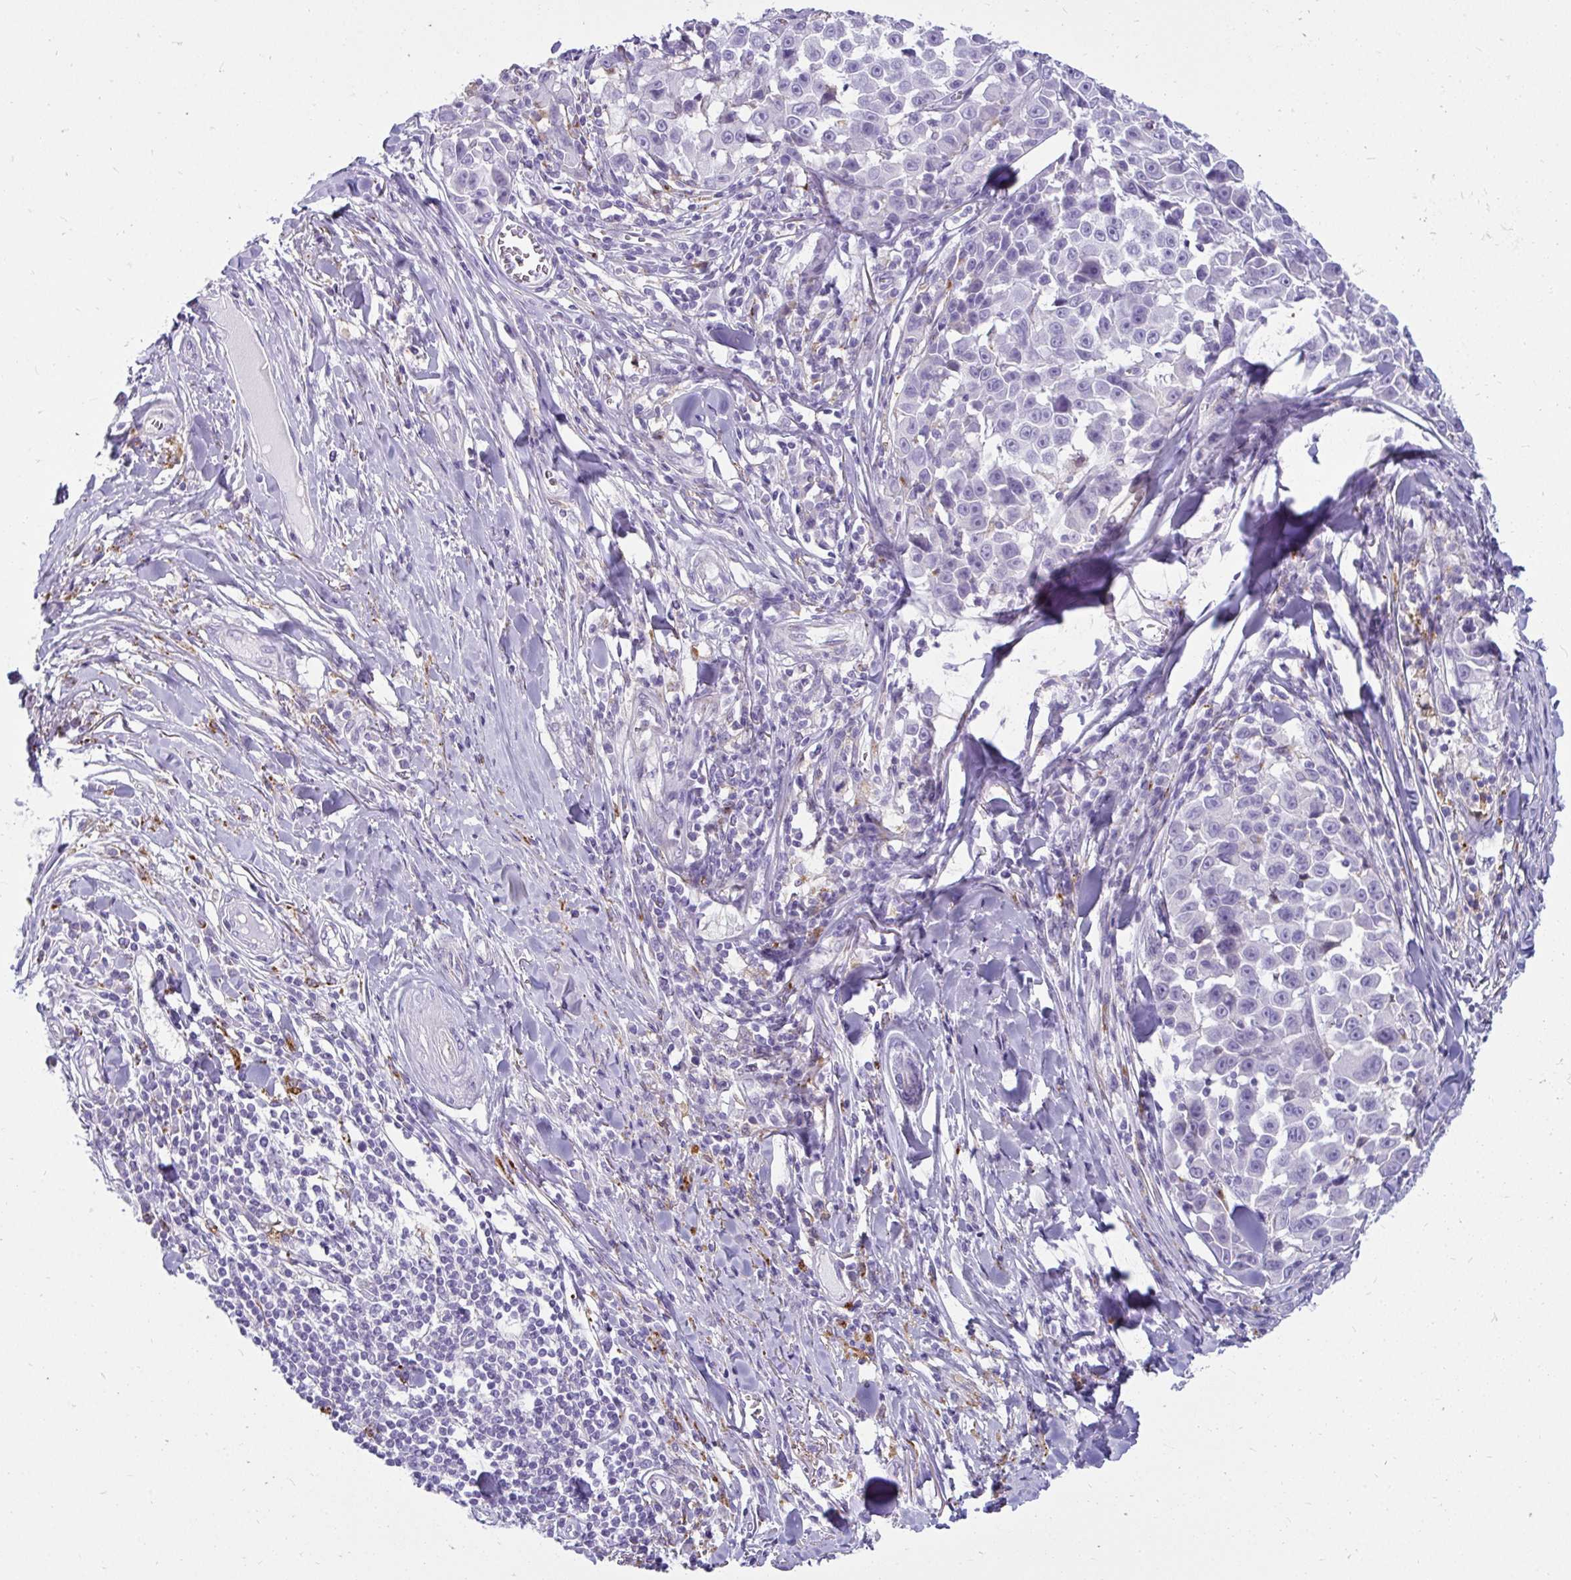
{"staining": {"intensity": "negative", "quantity": "none", "location": "none"}, "tissue": "melanoma", "cell_type": "Tumor cells", "image_type": "cancer", "snomed": [{"axis": "morphology", "description": "Malignant melanoma, NOS"}, {"axis": "topography", "description": "Skin"}], "caption": "An image of melanoma stained for a protein exhibits no brown staining in tumor cells. (DAB immunohistochemistry visualized using brightfield microscopy, high magnification).", "gene": "CTSZ", "patient": {"sex": "female", "age": 66}}